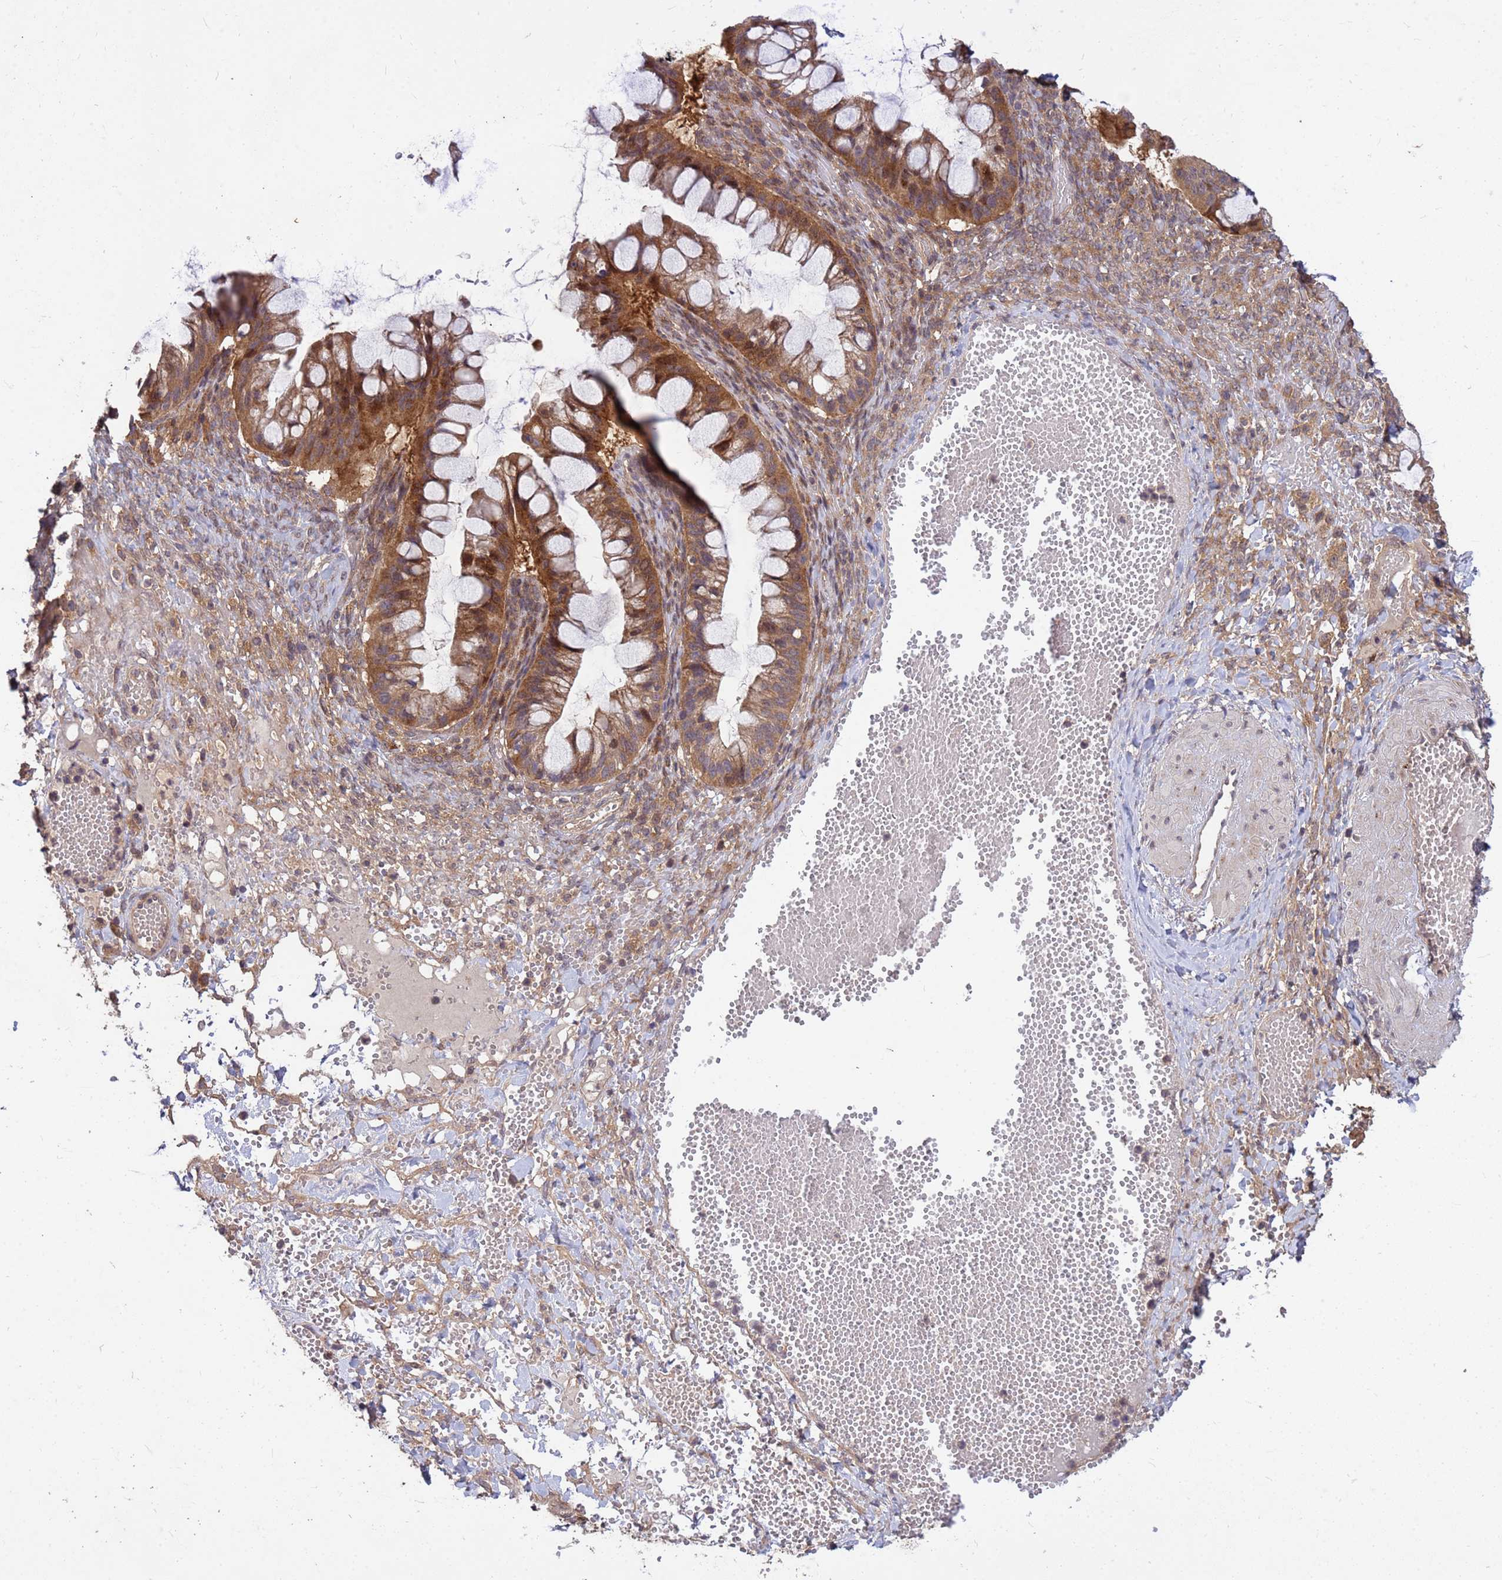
{"staining": {"intensity": "moderate", "quantity": ">75%", "location": "cytoplasmic/membranous"}, "tissue": "ovarian cancer", "cell_type": "Tumor cells", "image_type": "cancer", "snomed": [{"axis": "morphology", "description": "Cystadenocarcinoma, mucinous, NOS"}, {"axis": "topography", "description": "Ovary"}], "caption": "Human mucinous cystadenocarcinoma (ovarian) stained with a protein marker exhibits moderate staining in tumor cells.", "gene": "PPP2CB", "patient": {"sex": "female", "age": 73}}